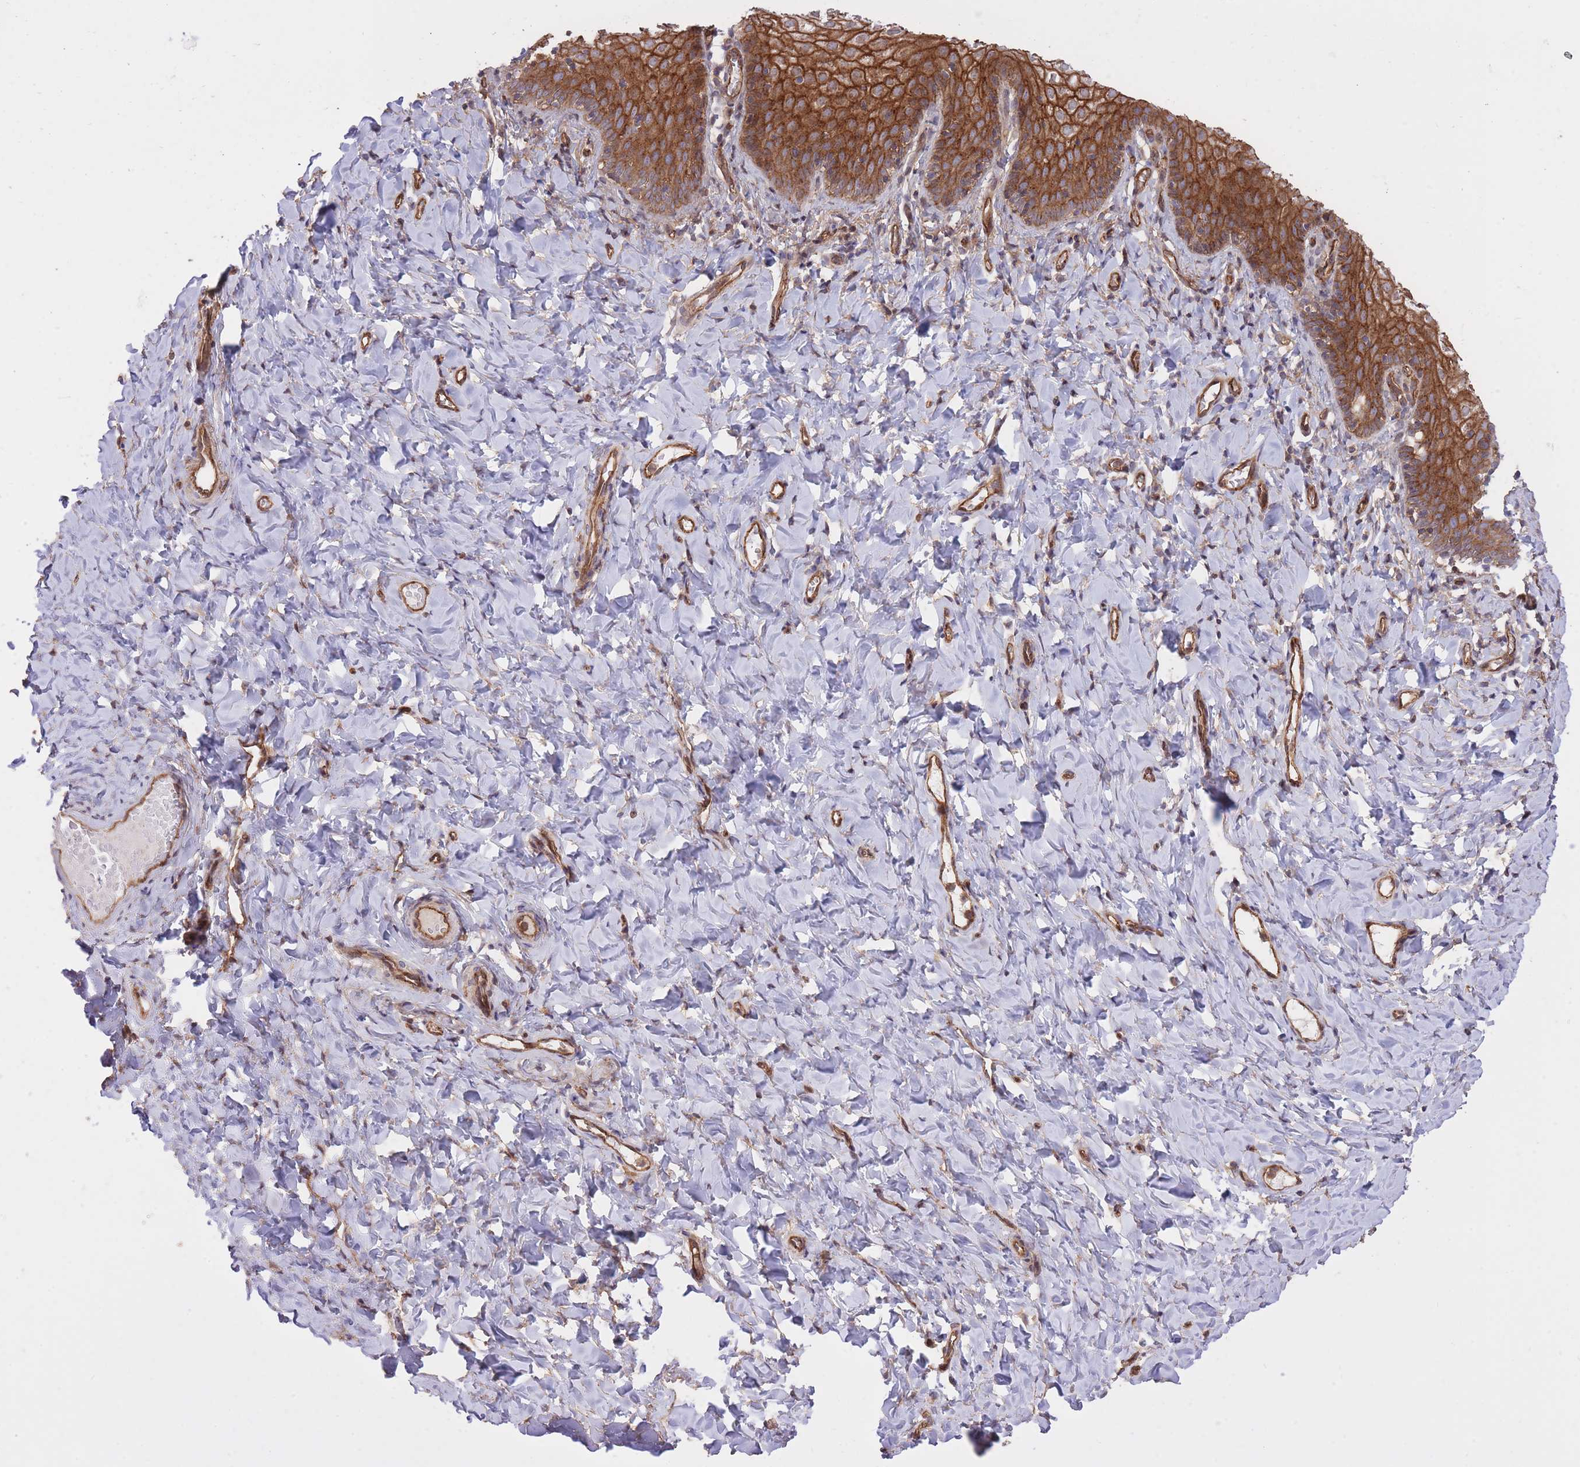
{"staining": {"intensity": "strong", "quantity": ">75%", "location": "cytoplasmic/membranous"}, "tissue": "vagina", "cell_type": "Squamous epithelial cells", "image_type": "normal", "snomed": [{"axis": "morphology", "description": "Normal tissue, NOS"}, {"axis": "topography", "description": "Vagina"}], "caption": "Protein expression analysis of unremarkable human vagina reveals strong cytoplasmic/membranous expression in approximately >75% of squamous epithelial cells. Nuclei are stained in blue.", "gene": "PLD1", "patient": {"sex": "female", "age": 60}}